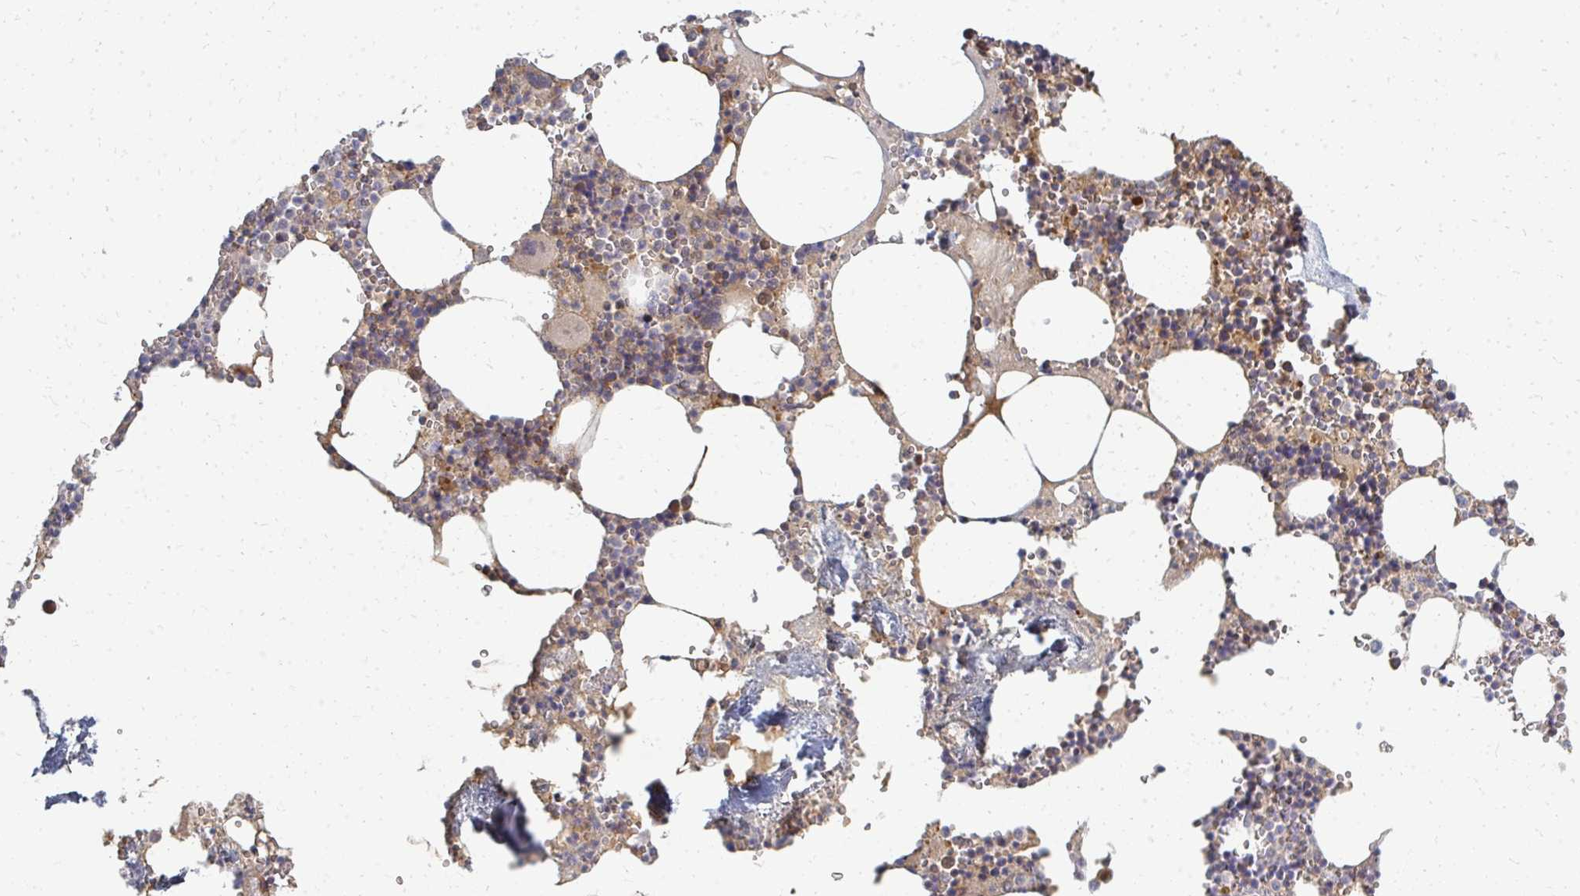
{"staining": {"intensity": "weak", "quantity": "<25%", "location": "cytoplasmic/membranous"}, "tissue": "bone marrow", "cell_type": "Hematopoietic cells", "image_type": "normal", "snomed": [{"axis": "morphology", "description": "Normal tissue, NOS"}, {"axis": "topography", "description": "Bone marrow"}], "caption": "Immunohistochemistry (IHC) histopathology image of benign bone marrow: bone marrow stained with DAB demonstrates no significant protein staining in hematopoietic cells. Nuclei are stained in blue.", "gene": "ZNF285", "patient": {"sex": "male", "age": 54}}